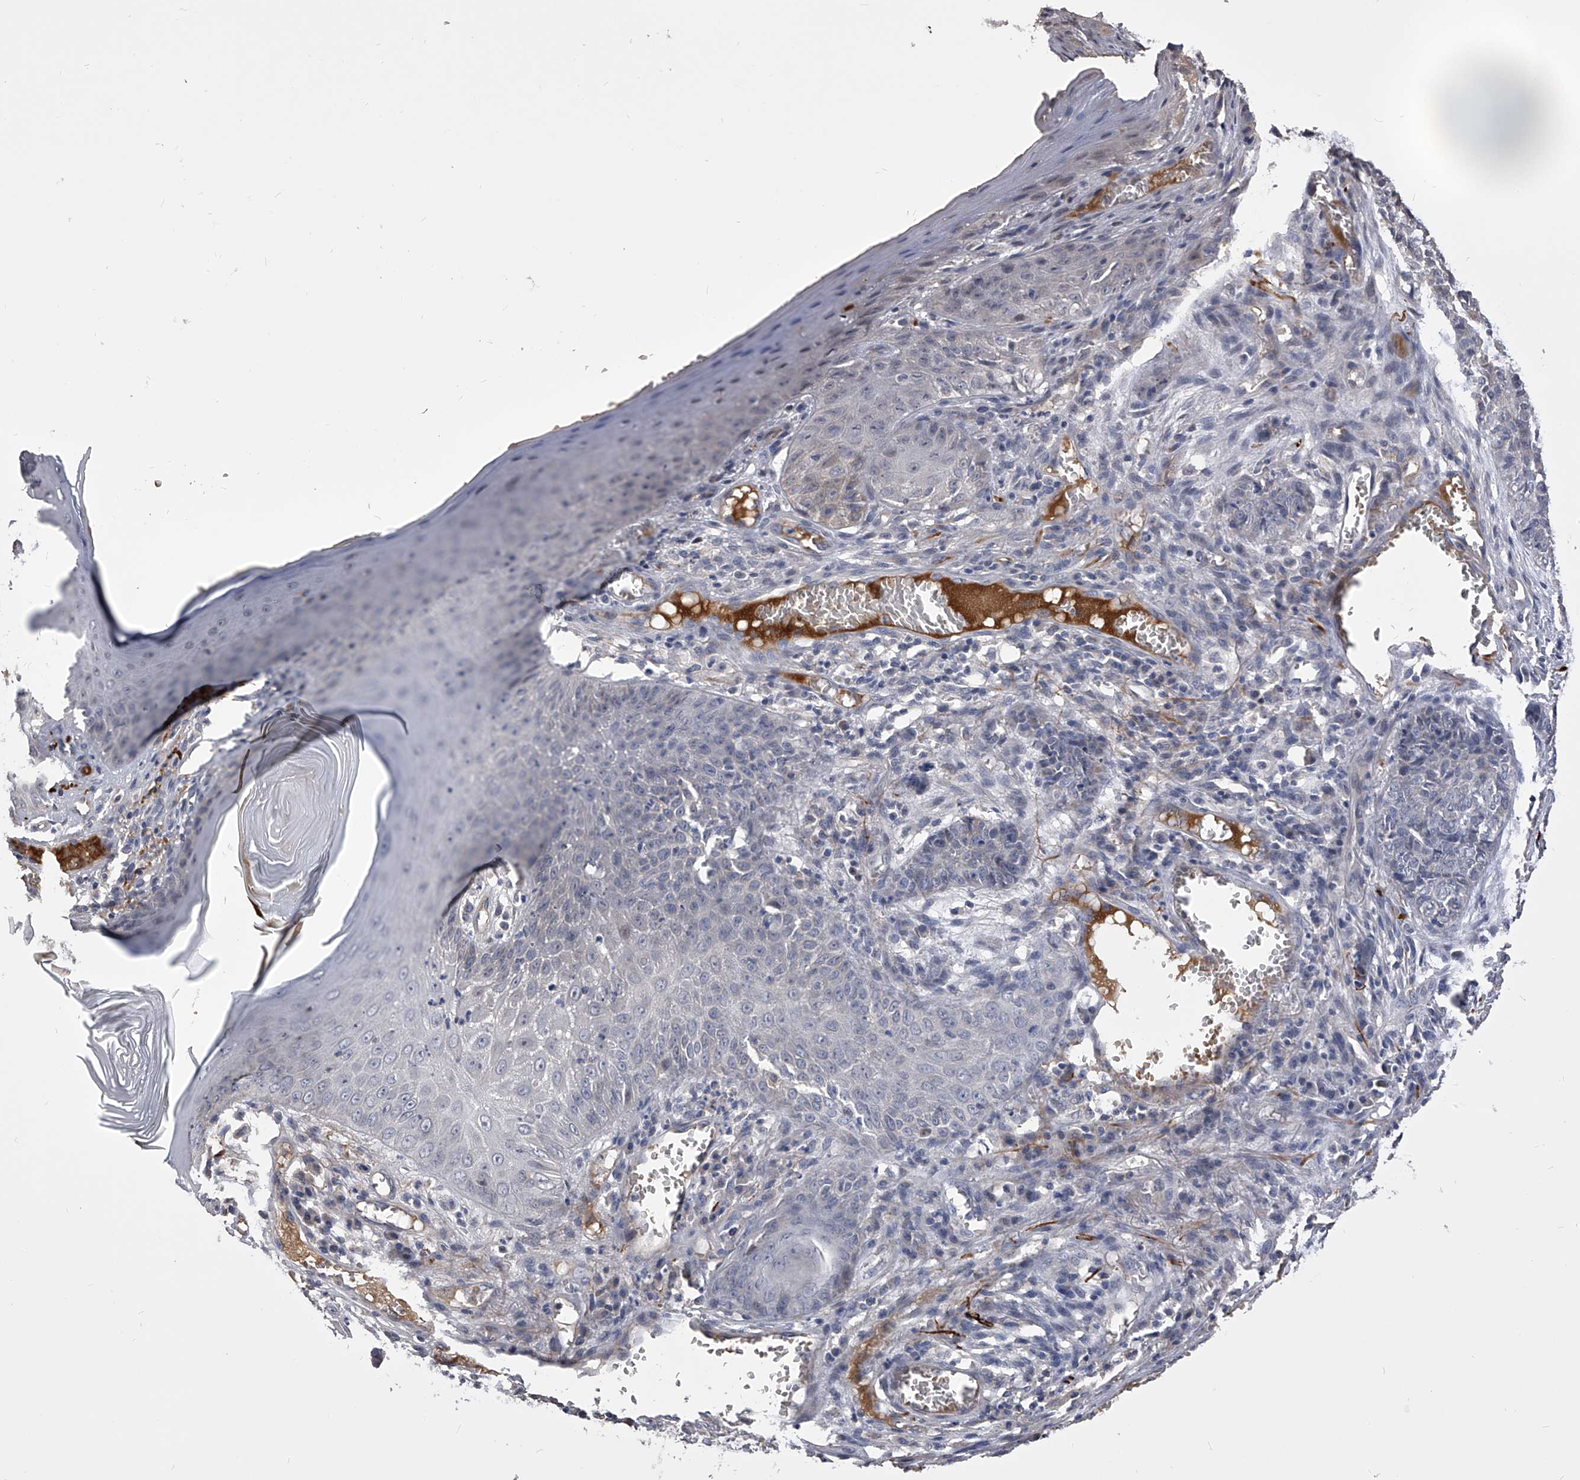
{"staining": {"intensity": "negative", "quantity": "none", "location": "none"}, "tissue": "skin cancer", "cell_type": "Tumor cells", "image_type": "cancer", "snomed": [{"axis": "morphology", "description": "Basal cell carcinoma"}, {"axis": "topography", "description": "Skin"}], "caption": "Tumor cells are negative for brown protein staining in skin cancer (basal cell carcinoma).", "gene": "MDN1", "patient": {"sex": "female", "age": 64}}